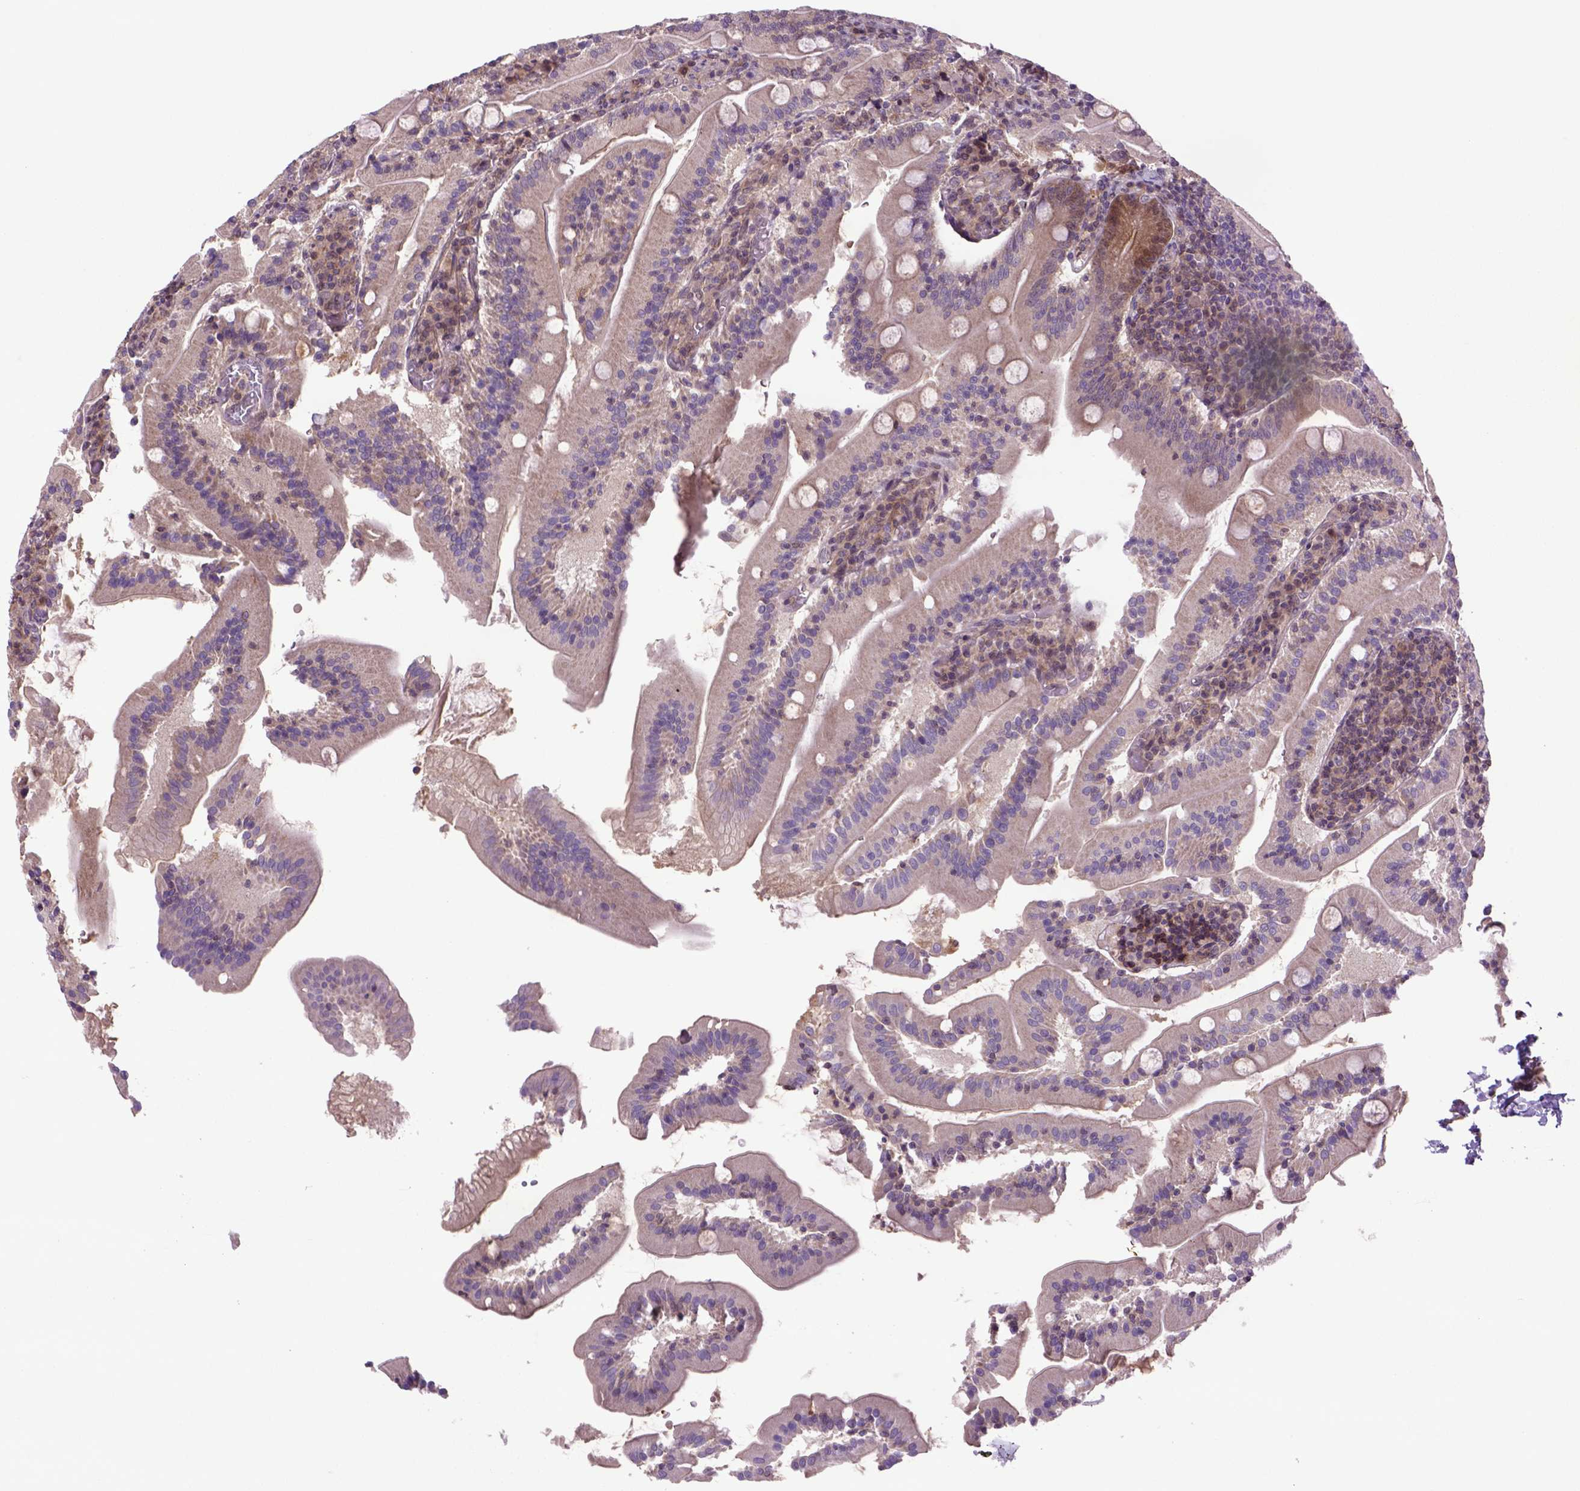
{"staining": {"intensity": "moderate", "quantity": "25%-75%", "location": "cytoplasmic/membranous"}, "tissue": "small intestine", "cell_type": "Glandular cells", "image_type": "normal", "snomed": [{"axis": "morphology", "description": "Normal tissue, NOS"}, {"axis": "topography", "description": "Small intestine"}], "caption": "Unremarkable small intestine reveals moderate cytoplasmic/membranous expression in about 25%-75% of glandular cells, visualized by immunohistochemistry.", "gene": "HSPBP1", "patient": {"sex": "male", "age": 37}}